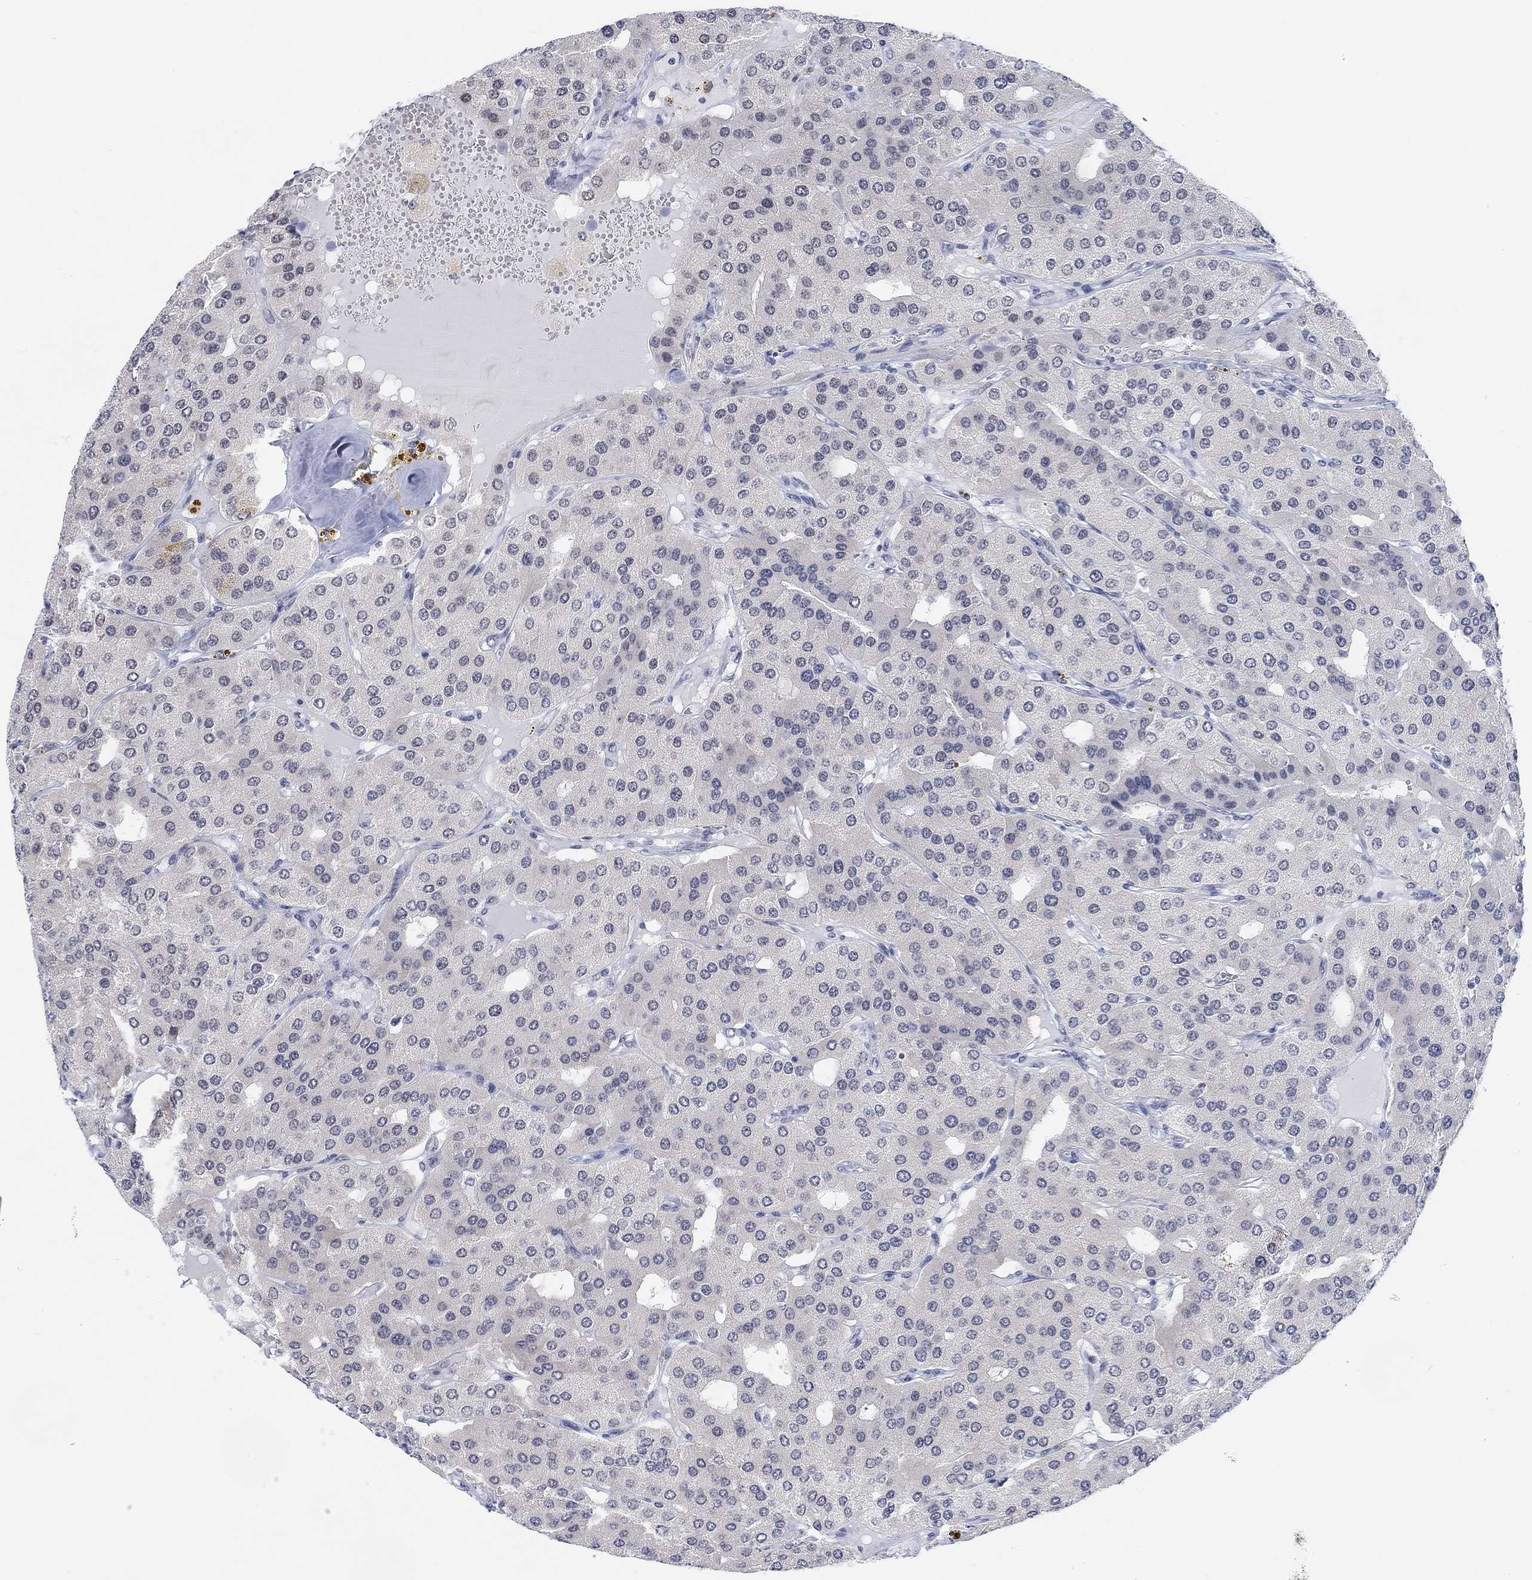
{"staining": {"intensity": "negative", "quantity": "none", "location": "none"}, "tissue": "parathyroid gland", "cell_type": "Glandular cells", "image_type": "normal", "snomed": [{"axis": "morphology", "description": "Normal tissue, NOS"}, {"axis": "morphology", "description": "Adenoma, NOS"}, {"axis": "topography", "description": "Parathyroid gland"}], "caption": "IHC image of benign human parathyroid gland stained for a protein (brown), which demonstrates no staining in glandular cells. (DAB (3,3'-diaminobenzidine) immunohistochemistry (IHC), high magnification).", "gene": "PURG", "patient": {"sex": "female", "age": 86}}